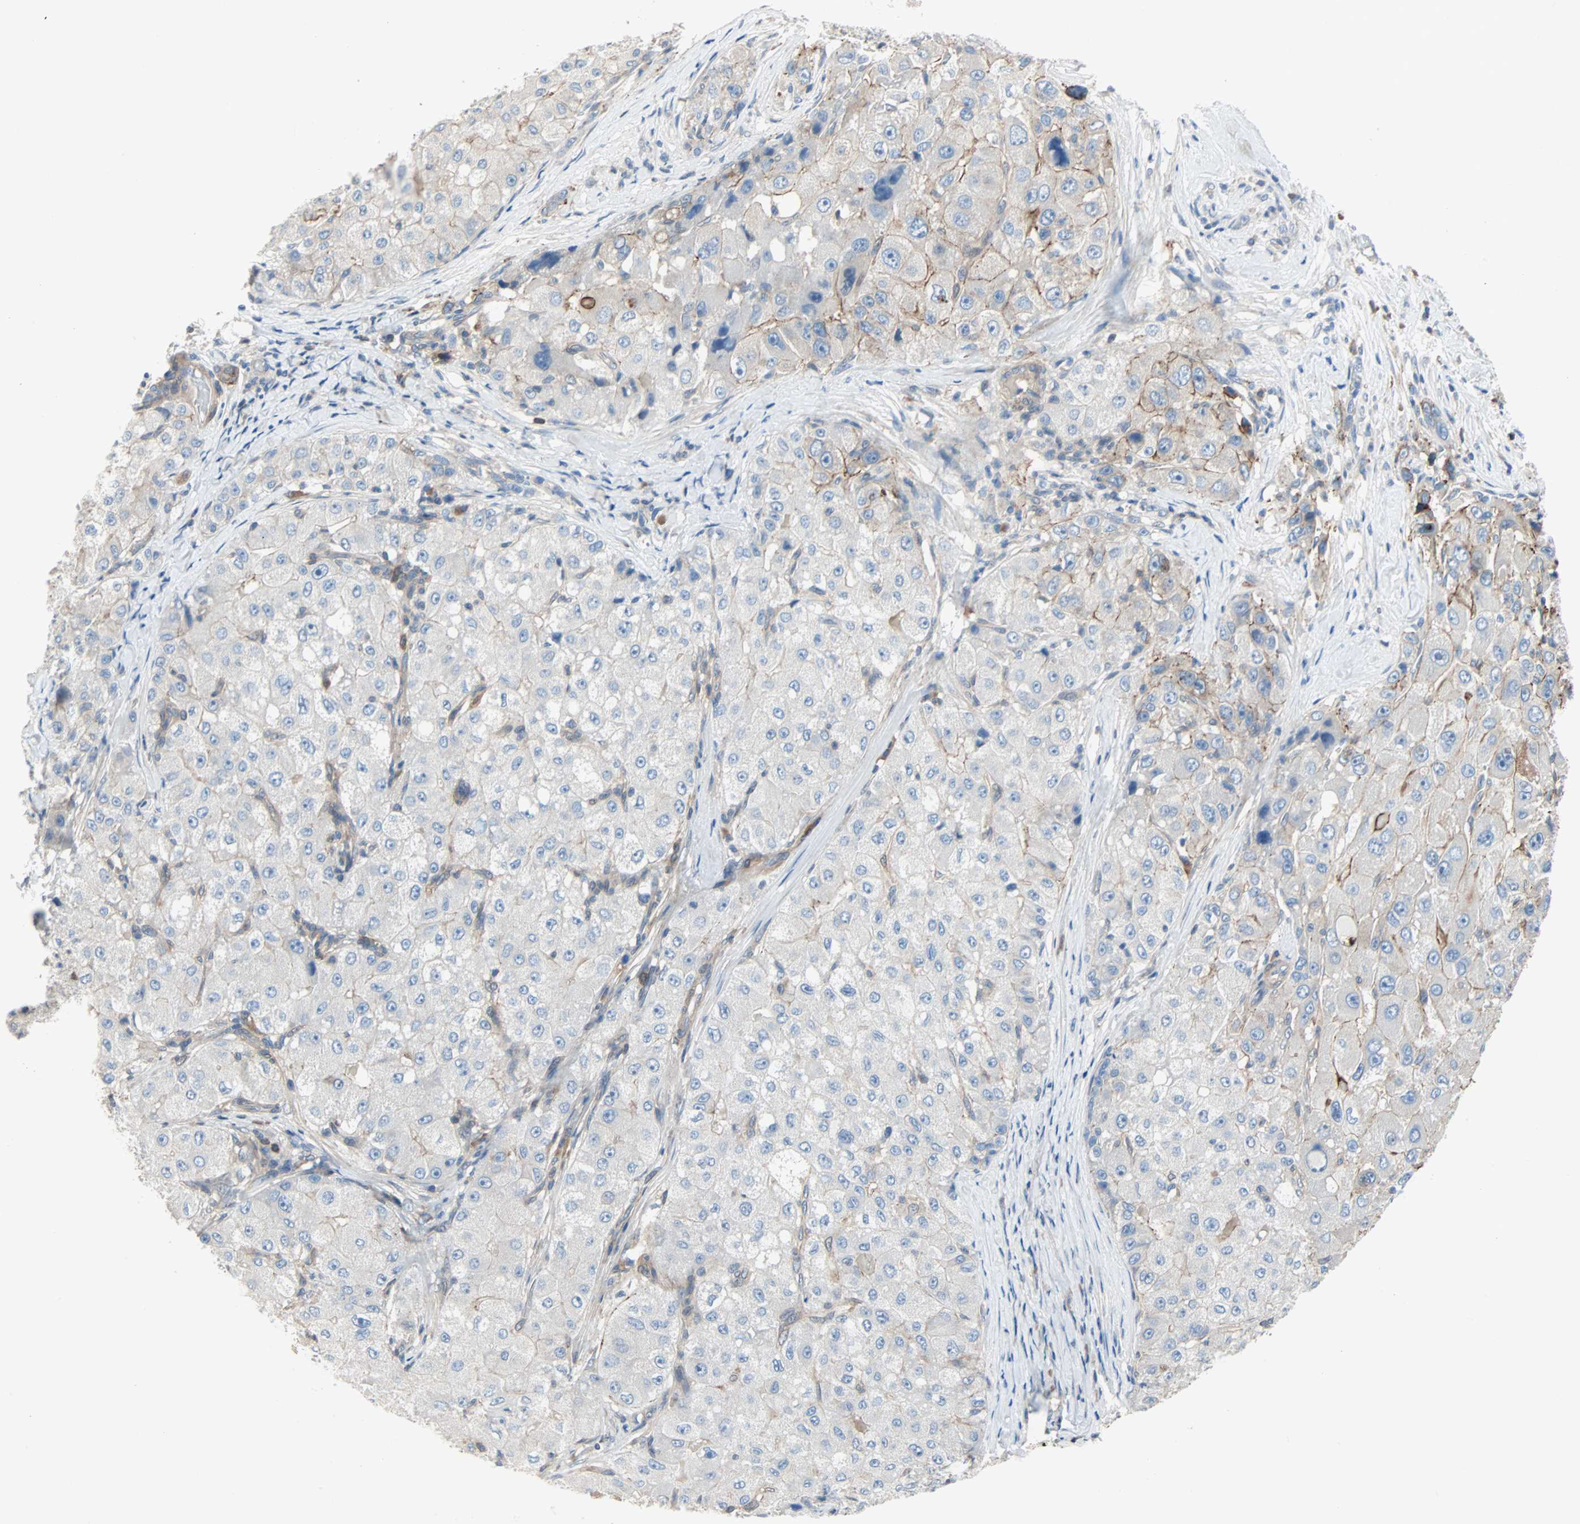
{"staining": {"intensity": "moderate", "quantity": "<25%", "location": "cytoplasmic/membranous"}, "tissue": "liver cancer", "cell_type": "Tumor cells", "image_type": "cancer", "snomed": [{"axis": "morphology", "description": "Carcinoma, Hepatocellular, NOS"}, {"axis": "topography", "description": "Liver"}], "caption": "A brown stain shows moderate cytoplasmic/membranous positivity of a protein in human liver cancer (hepatocellular carcinoma) tumor cells. (IHC, brightfield microscopy, high magnification).", "gene": "TNFRSF12A", "patient": {"sex": "male", "age": 80}}